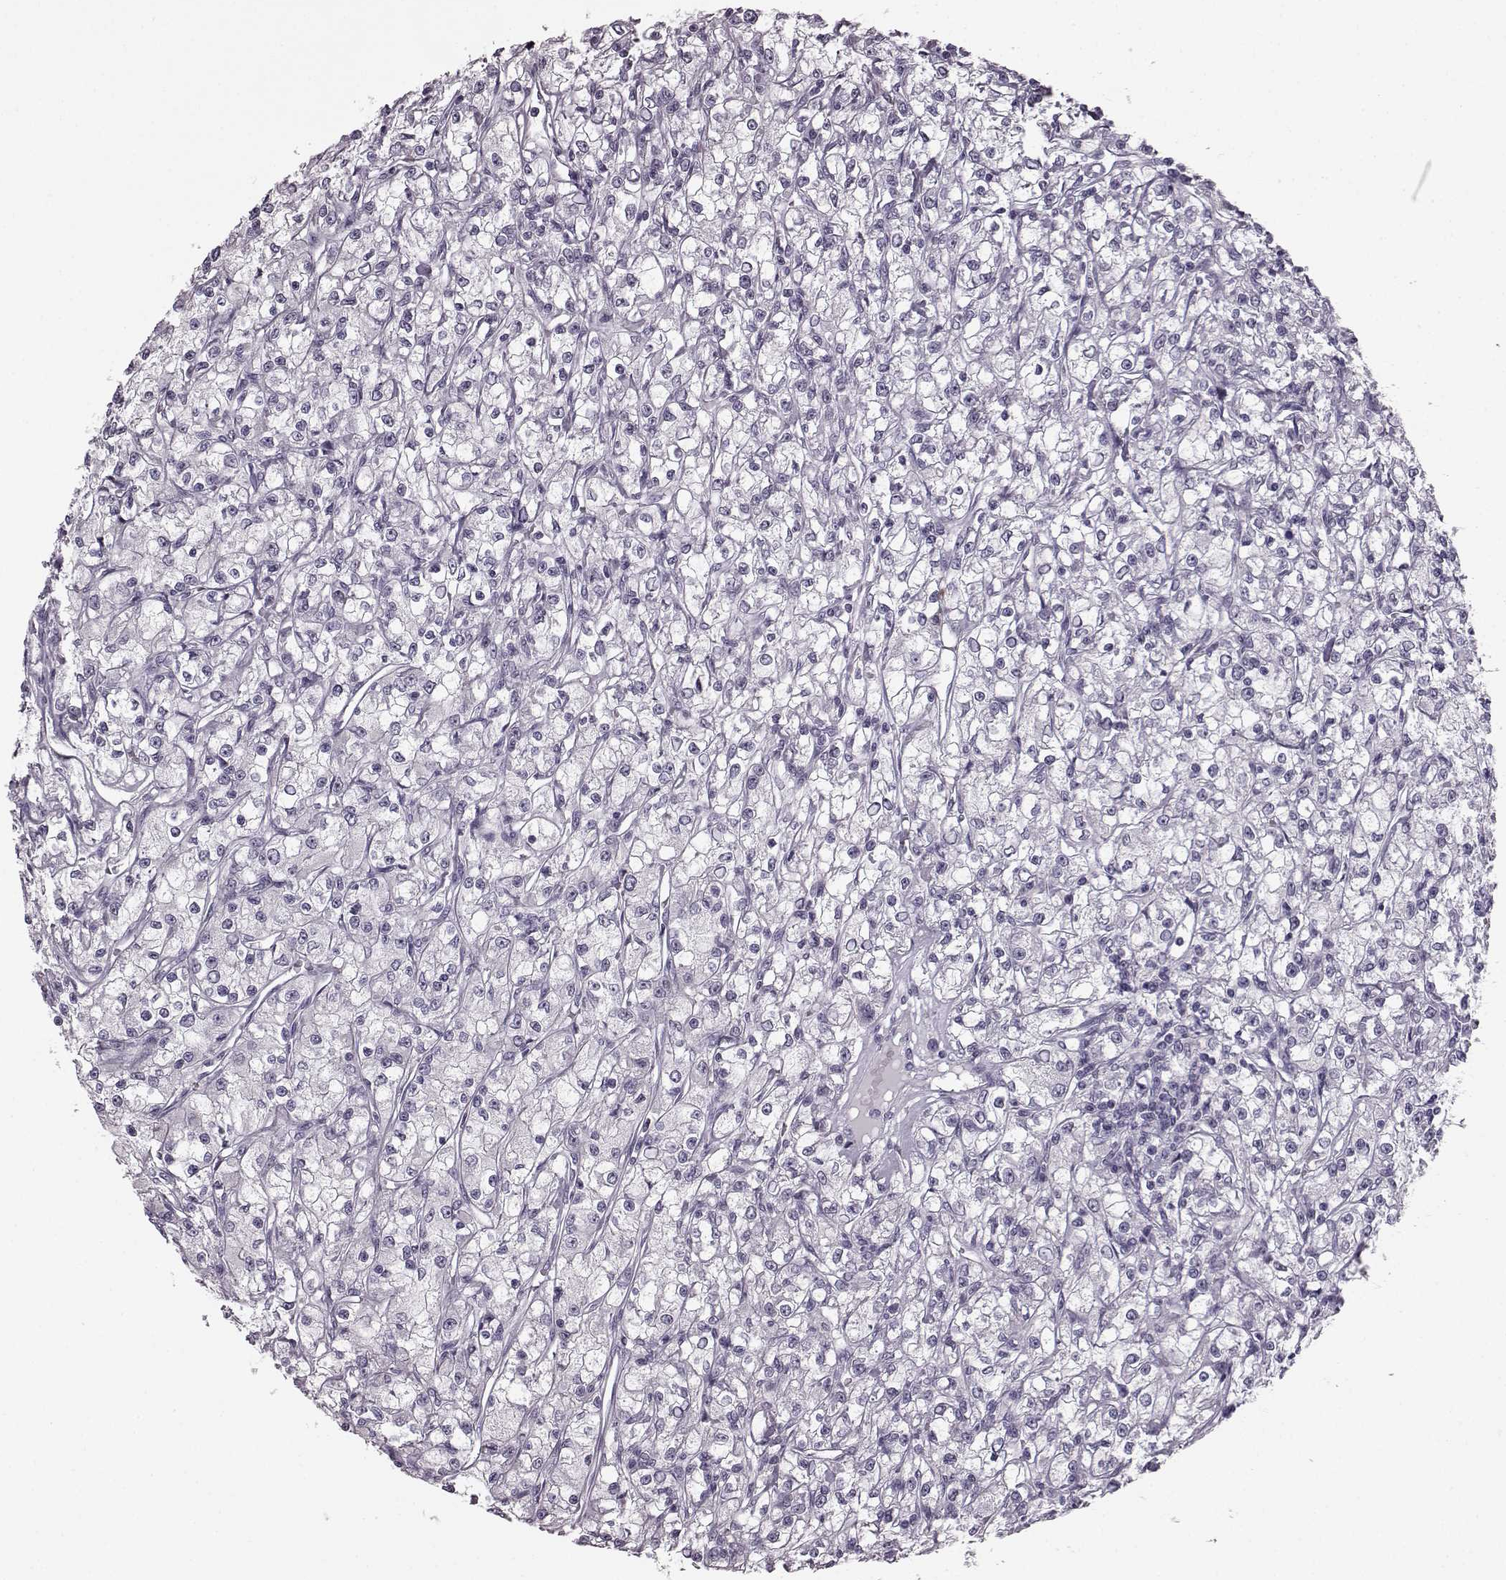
{"staining": {"intensity": "negative", "quantity": "none", "location": "none"}, "tissue": "renal cancer", "cell_type": "Tumor cells", "image_type": "cancer", "snomed": [{"axis": "morphology", "description": "Adenocarcinoma, NOS"}, {"axis": "topography", "description": "Kidney"}], "caption": "Protein analysis of adenocarcinoma (renal) demonstrates no significant staining in tumor cells.", "gene": "JSRP1", "patient": {"sex": "female", "age": 59}}